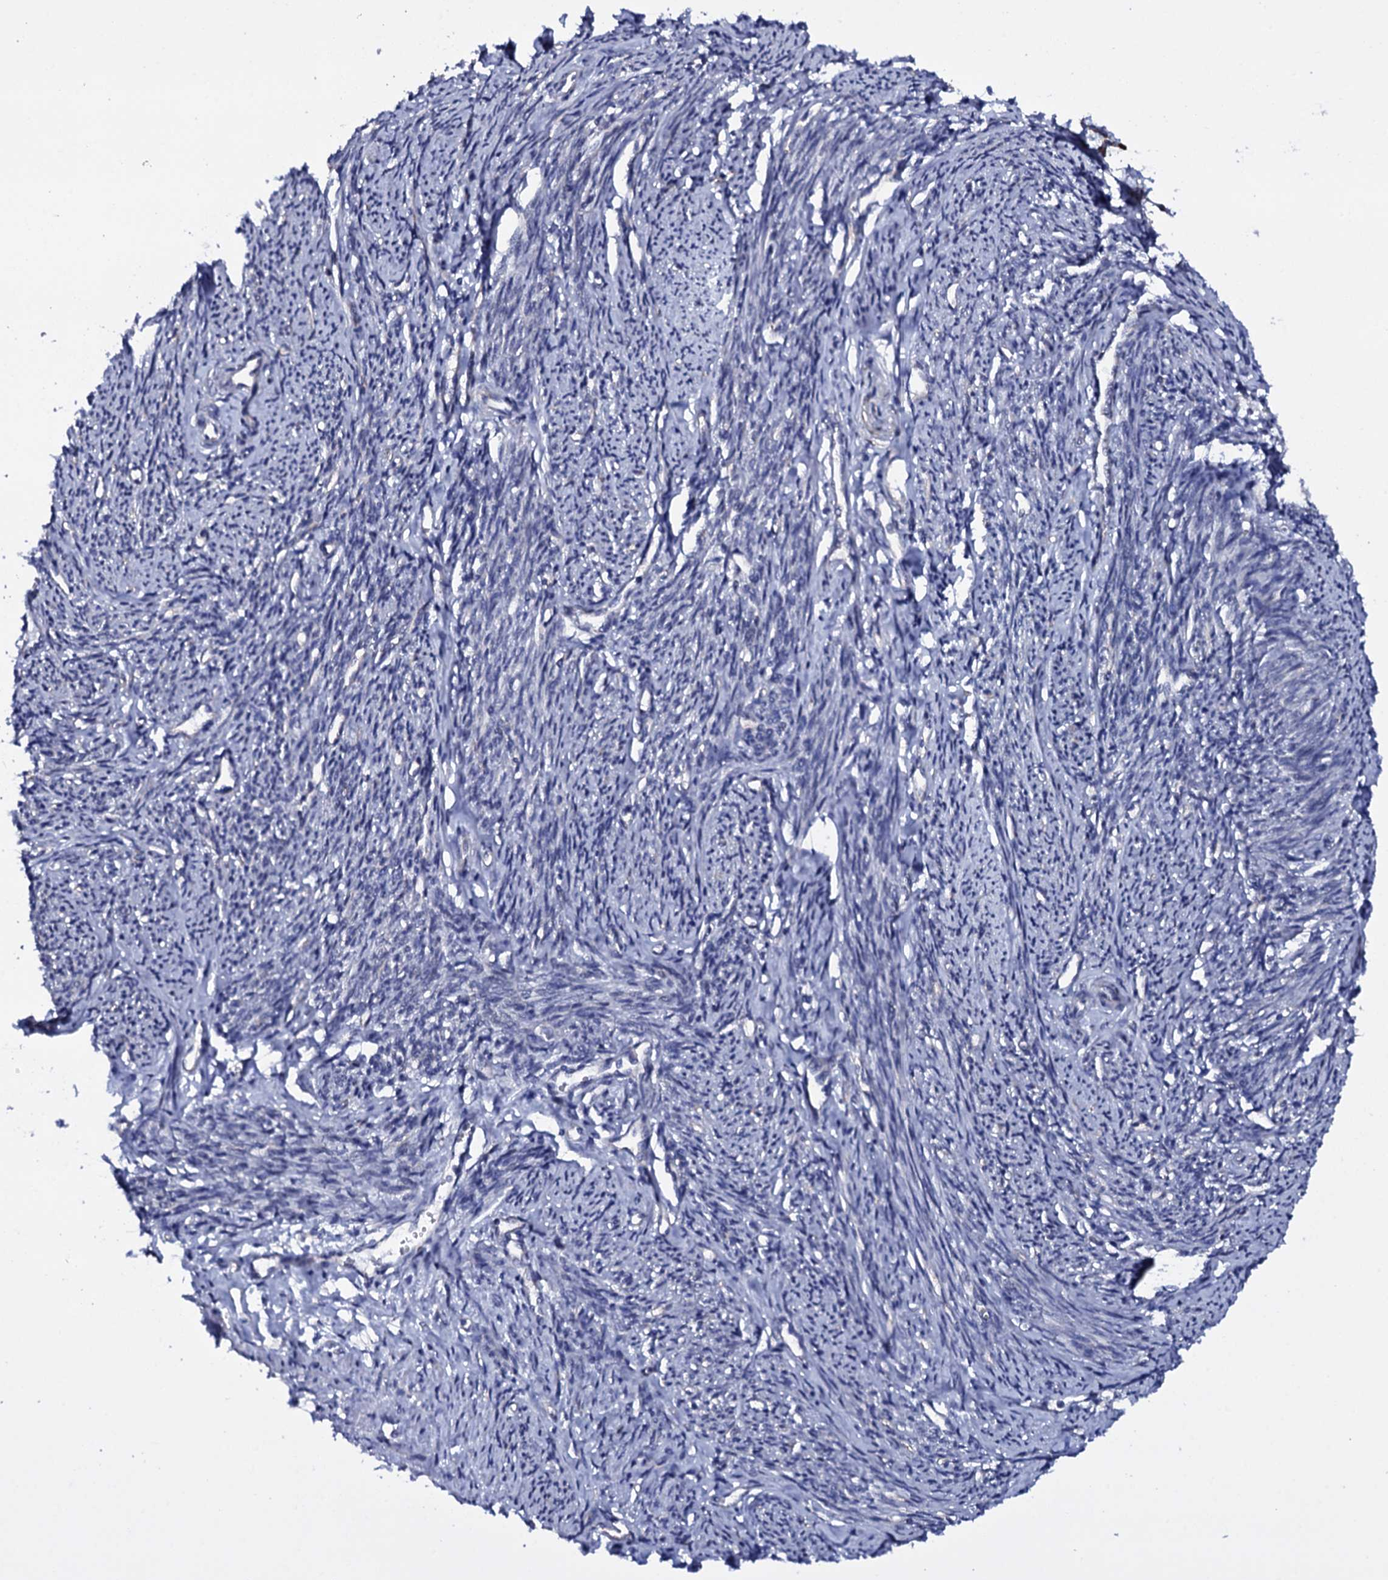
{"staining": {"intensity": "negative", "quantity": "none", "location": "none"}, "tissue": "smooth muscle", "cell_type": "Smooth muscle cells", "image_type": "normal", "snomed": [{"axis": "morphology", "description": "Normal tissue, NOS"}, {"axis": "topography", "description": "Smooth muscle"}, {"axis": "topography", "description": "Uterus"}], "caption": "Protein analysis of normal smooth muscle exhibits no significant positivity in smooth muscle cells. Brightfield microscopy of IHC stained with DAB (brown) and hematoxylin (blue), captured at high magnification.", "gene": "GAREM1", "patient": {"sex": "female", "age": 59}}